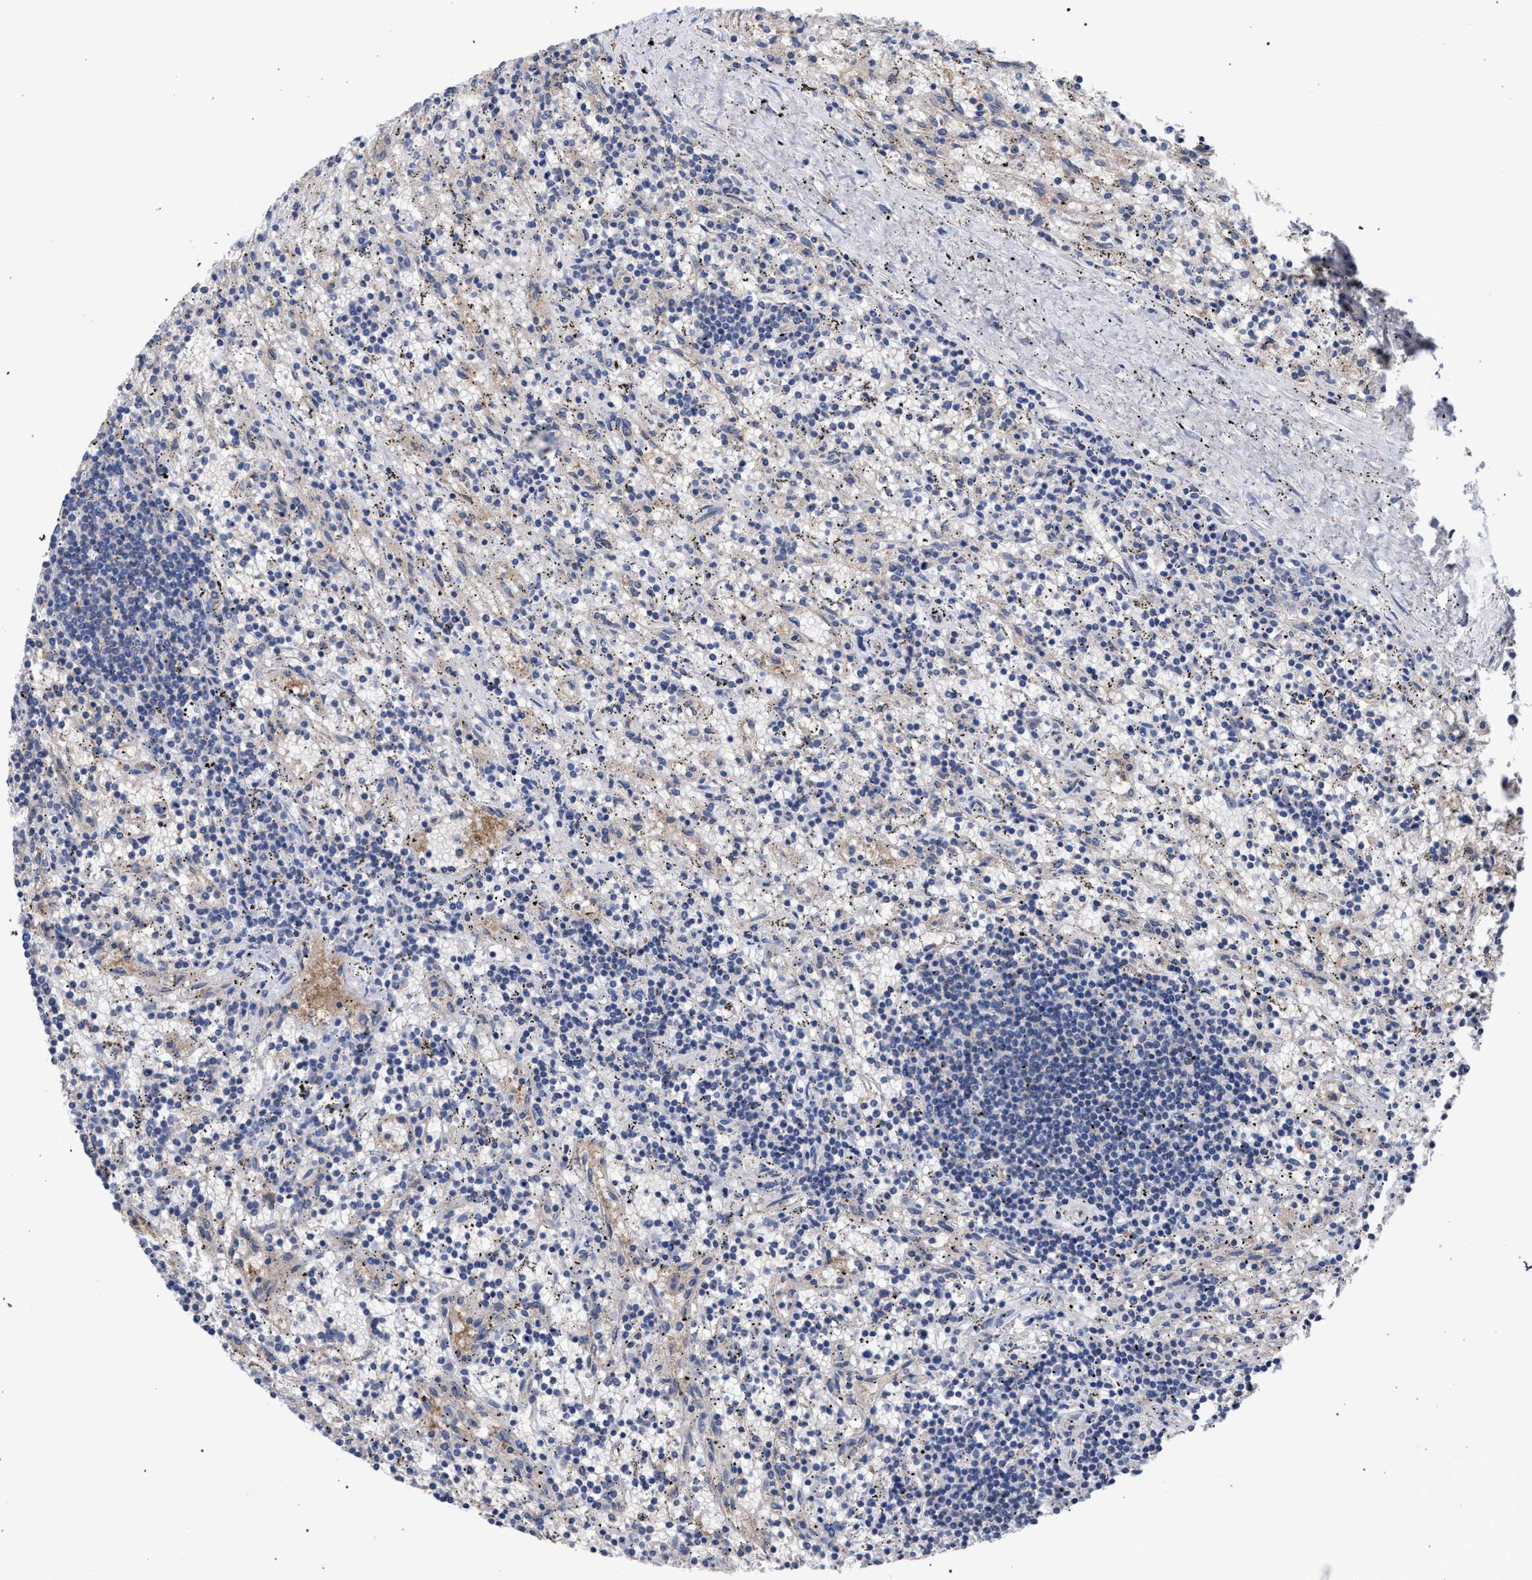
{"staining": {"intensity": "negative", "quantity": "none", "location": "none"}, "tissue": "lymphoma", "cell_type": "Tumor cells", "image_type": "cancer", "snomed": [{"axis": "morphology", "description": "Malignant lymphoma, non-Hodgkin's type, Low grade"}, {"axis": "topography", "description": "Spleen"}], "caption": "The histopathology image exhibits no staining of tumor cells in lymphoma. (Brightfield microscopy of DAB immunohistochemistry (IHC) at high magnification).", "gene": "GMPR", "patient": {"sex": "male", "age": 76}}